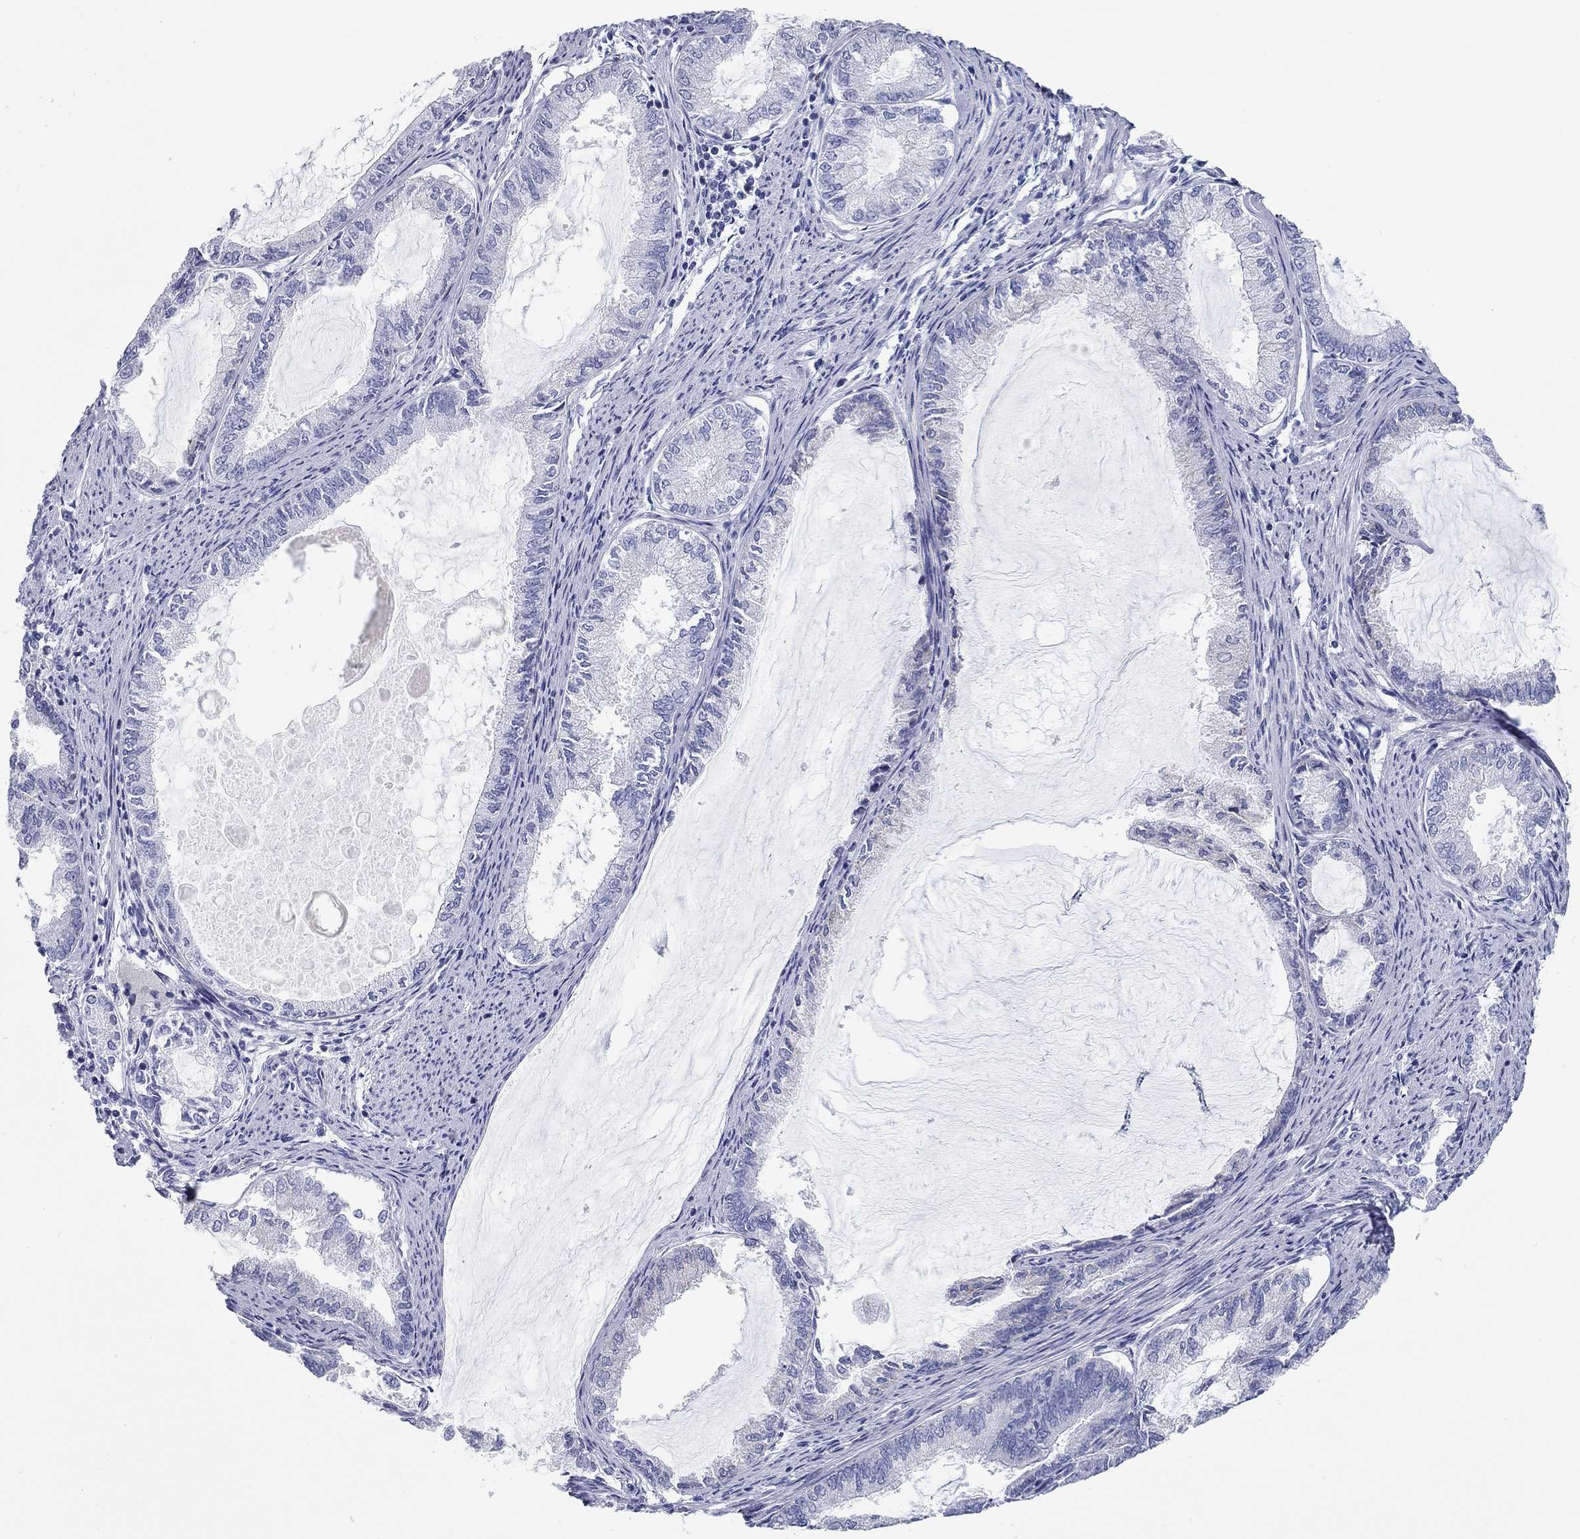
{"staining": {"intensity": "negative", "quantity": "none", "location": "none"}, "tissue": "endometrial cancer", "cell_type": "Tumor cells", "image_type": "cancer", "snomed": [{"axis": "morphology", "description": "Adenocarcinoma, NOS"}, {"axis": "topography", "description": "Endometrium"}], "caption": "This is an immunohistochemistry histopathology image of adenocarcinoma (endometrial). There is no staining in tumor cells.", "gene": "CHI3L2", "patient": {"sex": "female", "age": 86}}